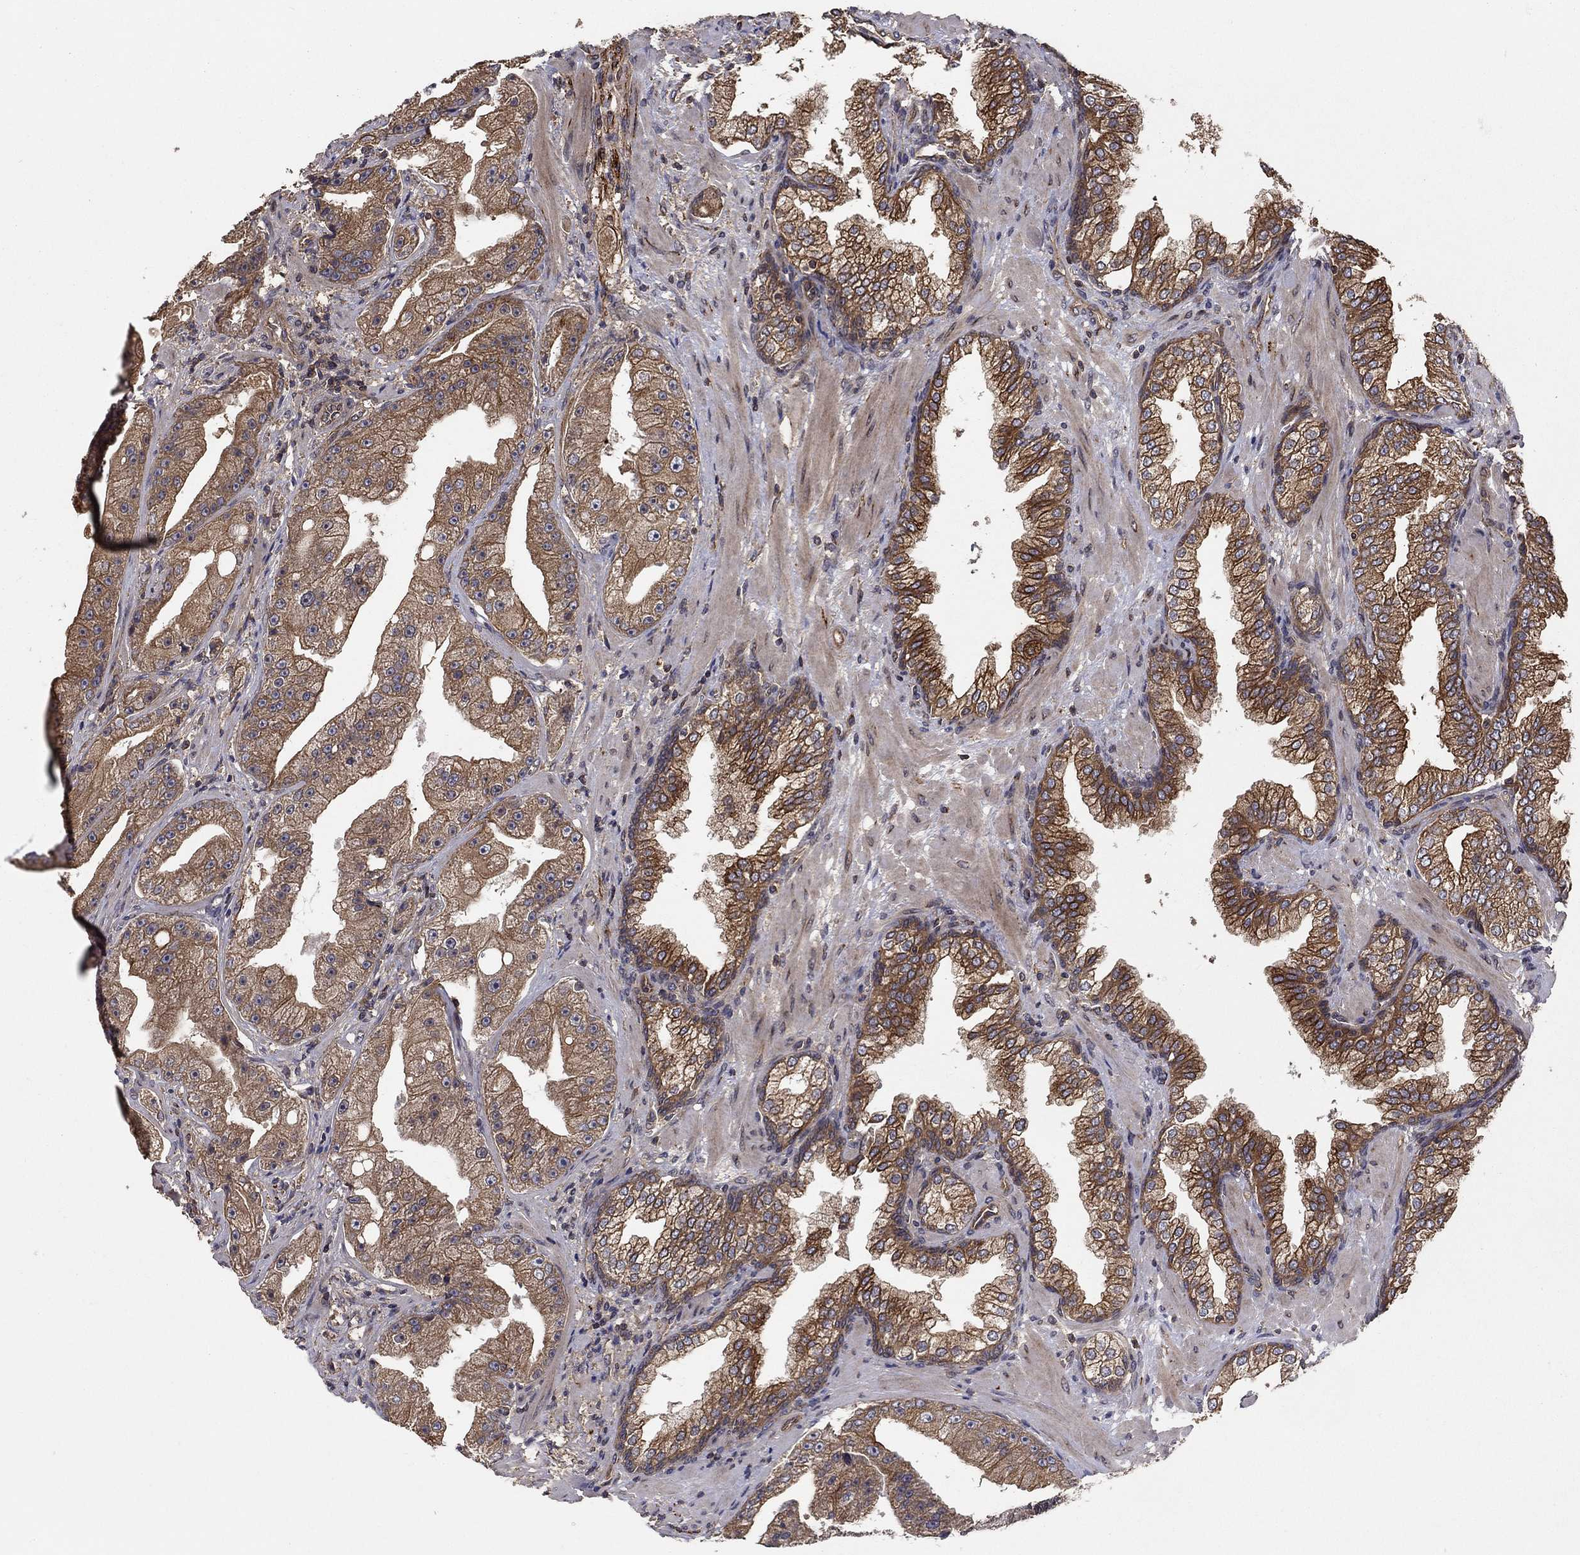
{"staining": {"intensity": "strong", "quantity": "25%-75%", "location": "cytoplasmic/membranous"}, "tissue": "prostate cancer", "cell_type": "Tumor cells", "image_type": "cancer", "snomed": [{"axis": "morphology", "description": "Adenocarcinoma, Low grade"}, {"axis": "topography", "description": "Prostate"}], "caption": "Immunohistochemical staining of prostate cancer demonstrates high levels of strong cytoplasmic/membranous protein expression in approximately 25%-75% of tumor cells. The protein of interest is shown in brown color, while the nuclei are stained blue.", "gene": "BMERB1", "patient": {"sex": "male", "age": 62}}